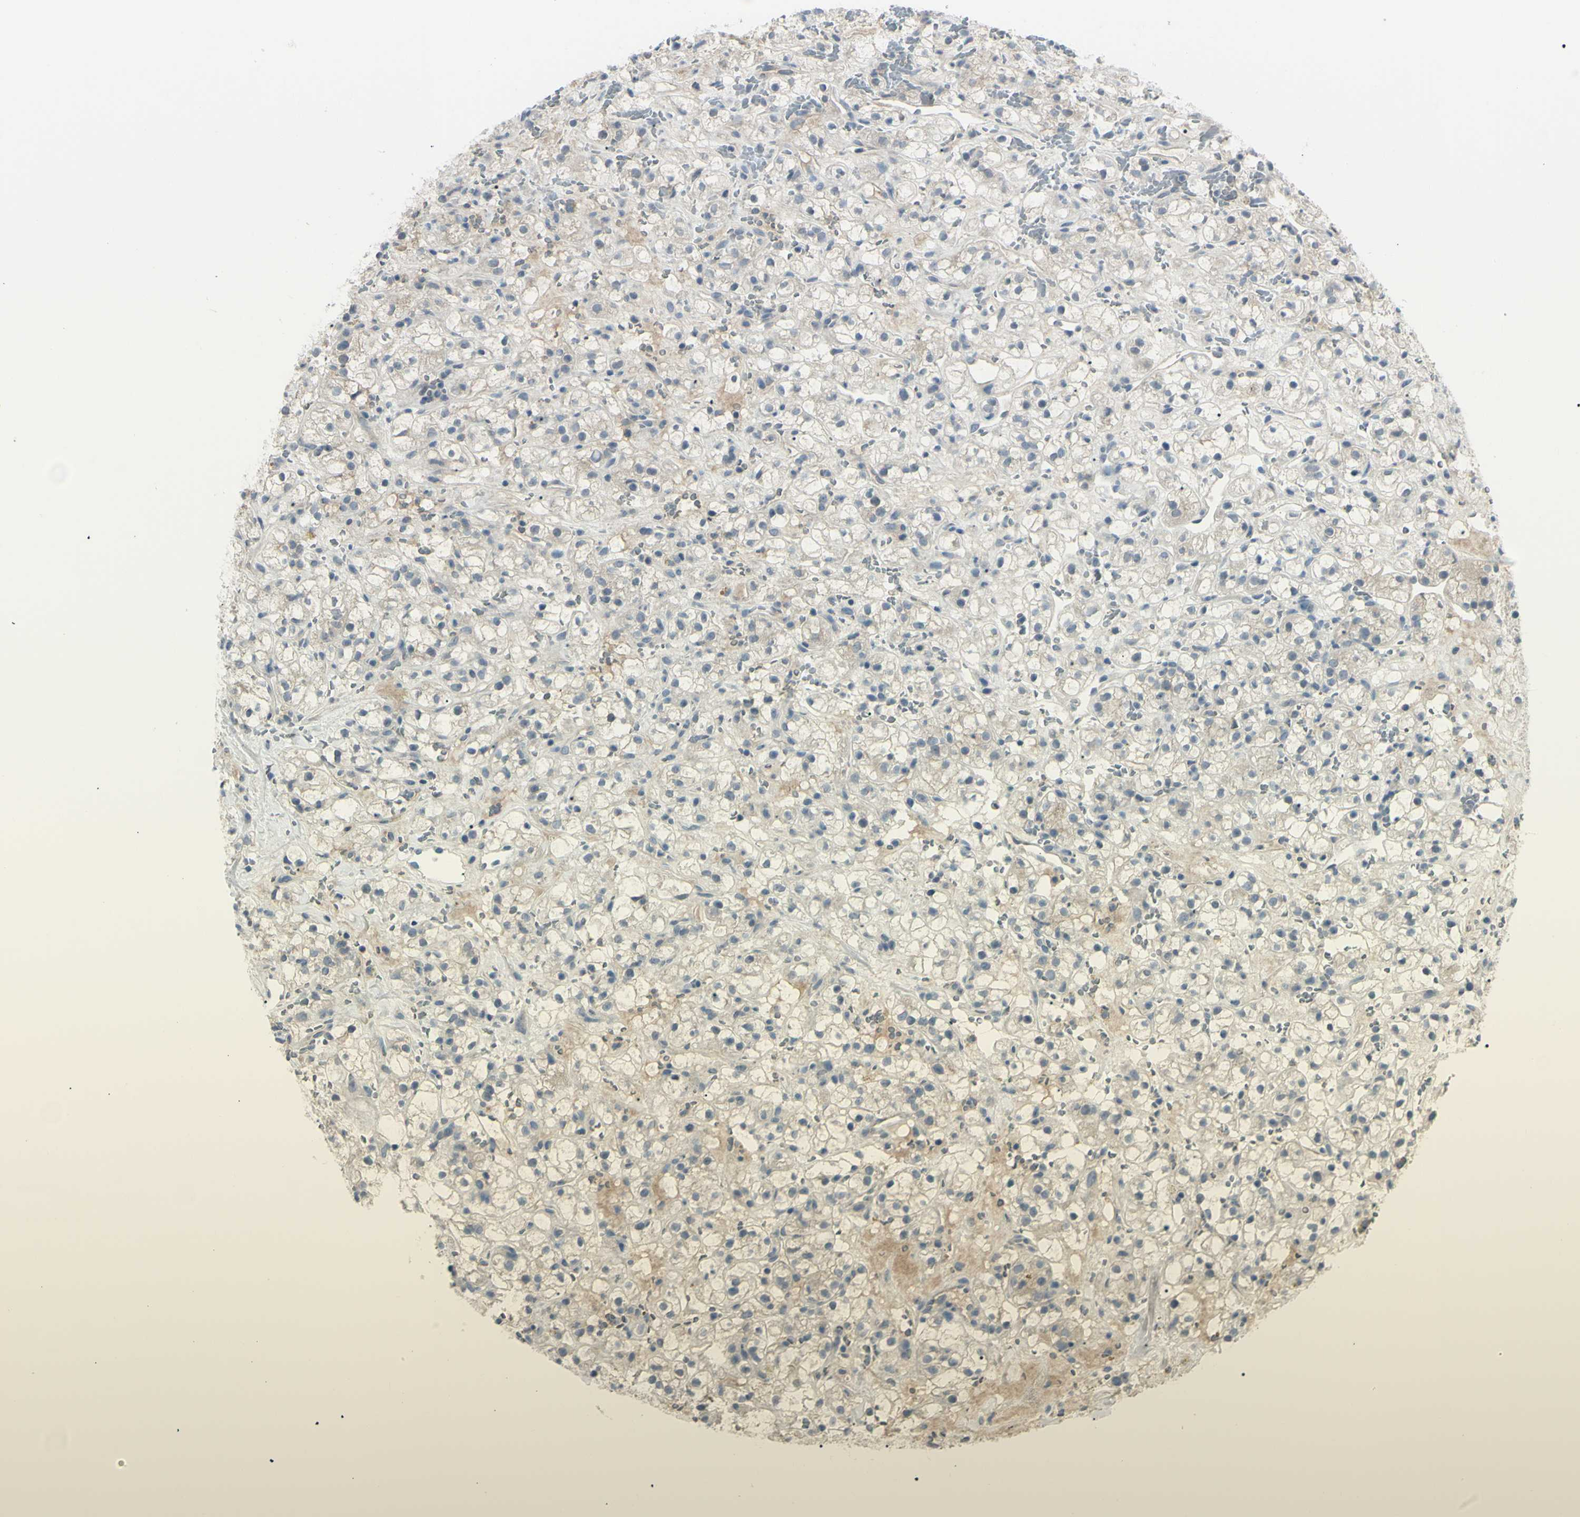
{"staining": {"intensity": "weak", "quantity": "25%-75%", "location": "cytoplasmic/membranous"}, "tissue": "renal cancer", "cell_type": "Tumor cells", "image_type": "cancer", "snomed": [{"axis": "morphology", "description": "Adenocarcinoma, NOS"}, {"axis": "topography", "description": "Kidney"}], "caption": "High-magnification brightfield microscopy of renal cancer (adenocarcinoma) stained with DAB (3,3'-diaminobenzidine) (brown) and counterstained with hematoxylin (blue). tumor cells exhibit weak cytoplasmic/membranous positivity is identified in about25%-75% of cells.", "gene": "SH3GL2", "patient": {"sex": "male", "age": 61}}